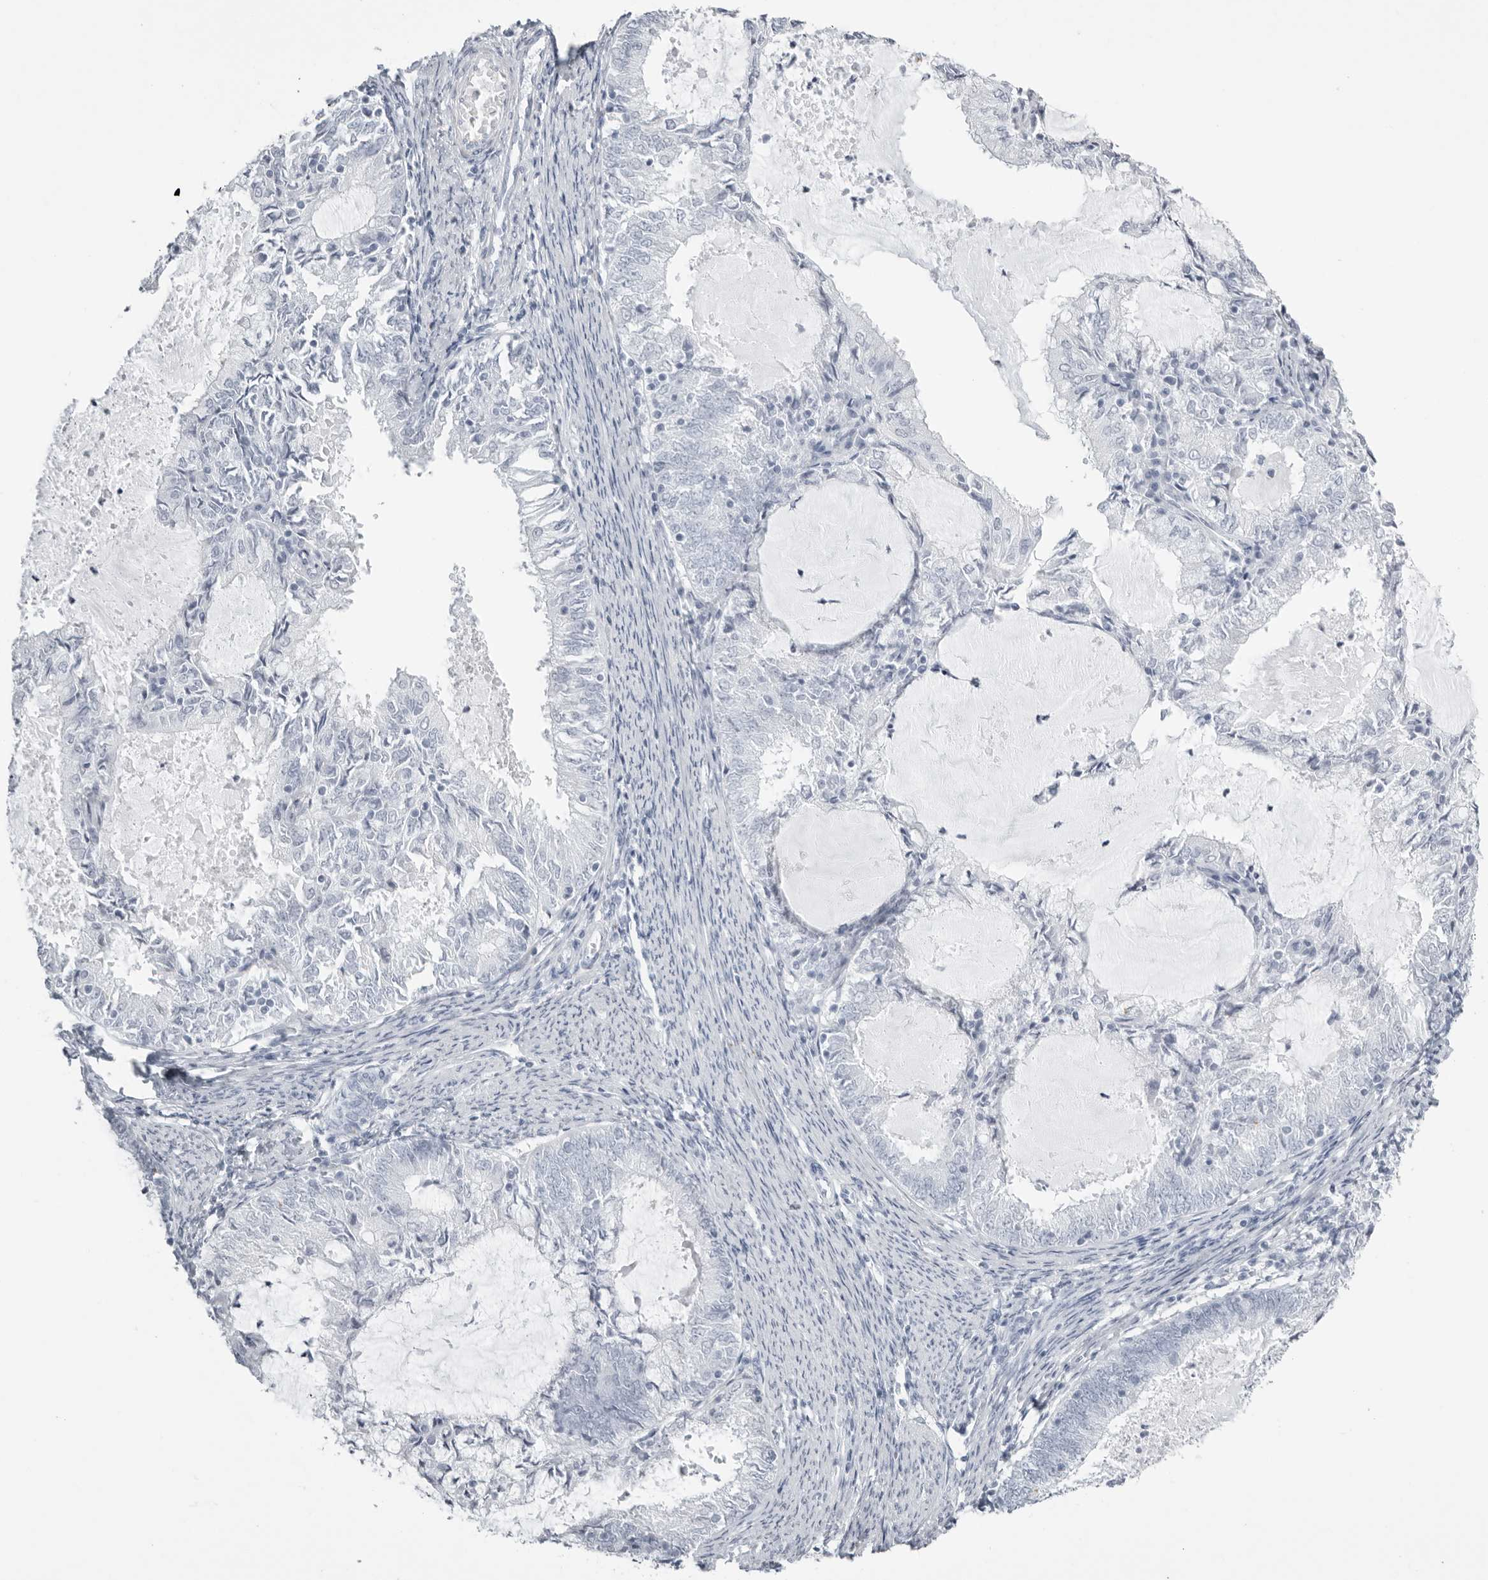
{"staining": {"intensity": "negative", "quantity": "none", "location": "none"}, "tissue": "endometrial cancer", "cell_type": "Tumor cells", "image_type": "cancer", "snomed": [{"axis": "morphology", "description": "Adenocarcinoma, NOS"}, {"axis": "topography", "description": "Endometrium"}], "caption": "DAB immunohistochemical staining of adenocarcinoma (endometrial) exhibits no significant expression in tumor cells. (Immunohistochemistry, brightfield microscopy, high magnification).", "gene": "KLK9", "patient": {"sex": "female", "age": 57}}